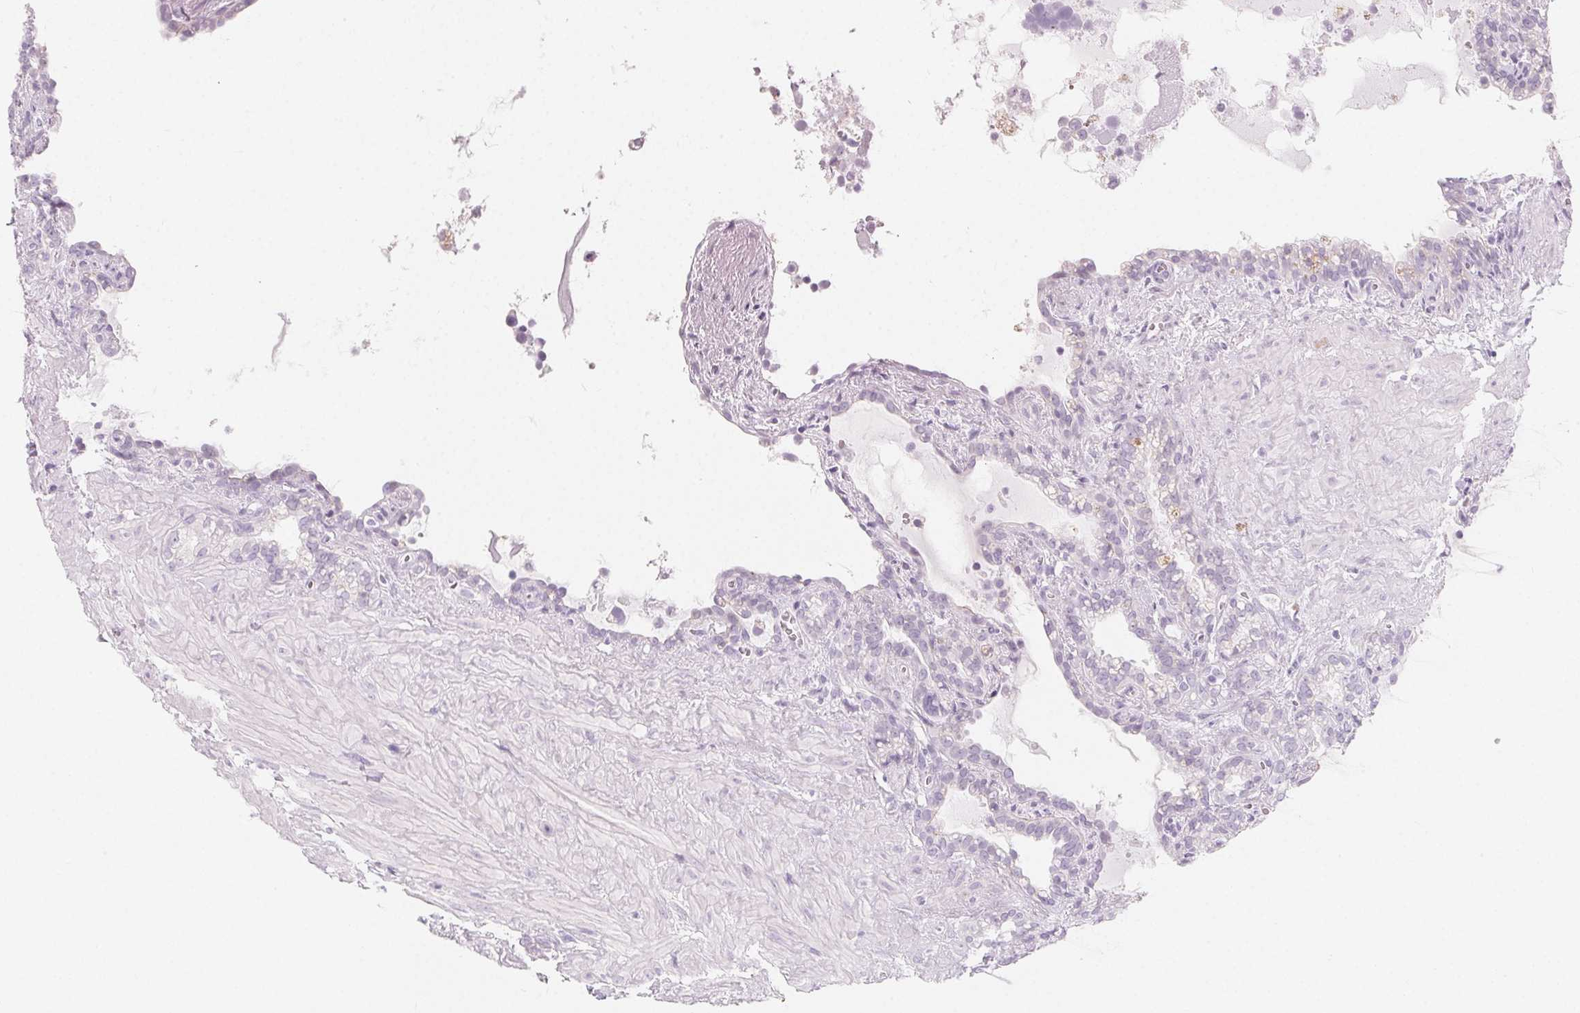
{"staining": {"intensity": "negative", "quantity": "none", "location": "none"}, "tissue": "seminal vesicle", "cell_type": "Glandular cells", "image_type": "normal", "snomed": [{"axis": "morphology", "description": "Normal tissue, NOS"}, {"axis": "topography", "description": "Seminal veicle"}], "caption": "Immunohistochemistry histopathology image of unremarkable seminal vesicle: seminal vesicle stained with DAB displays no significant protein expression in glandular cells.", "gene": "SH3GL2", "patient": {"sex": "male", "age": 76}}